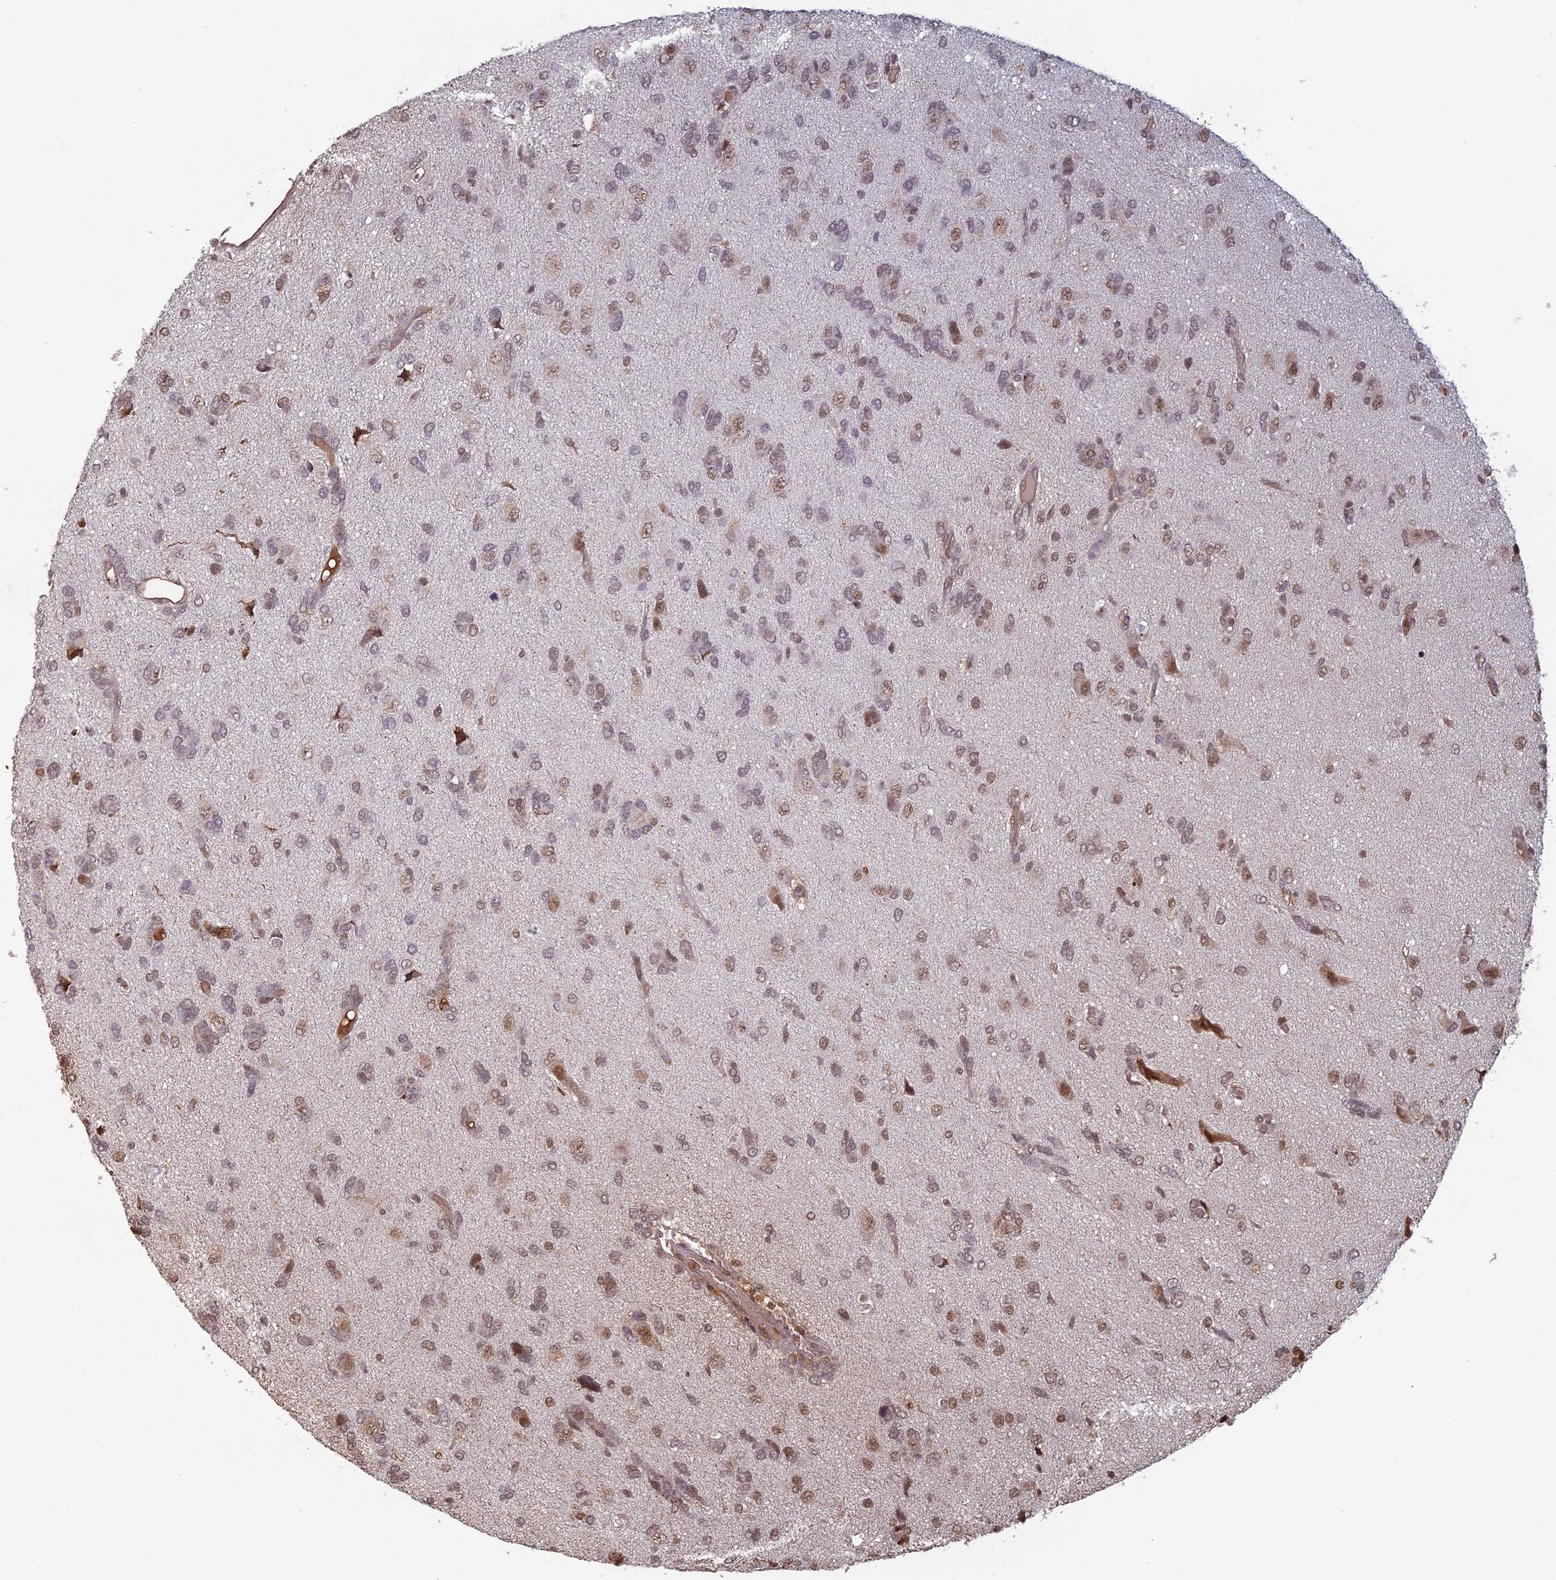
{"staining": {"intensity": "moderate", "quantity": "25%-75%", "location": "nuclear"}, "tissue": "glioma", "cell_type": "Tumor cells", "image_type": "cancer", "snomed": [{"axis": "morphology", "description": "Glioma, malignant, High grade"}, {"axis": "topography", "description": "Brain"}], "caption": "Immunohistochemical staining of human malignant high-grade glioma reveals medium levels of moderate nuclear protein expression in approximately 25%-75% of tumor cells.", "gene": "MFAP1", "patient": {"sex": "female", "age": 59}}